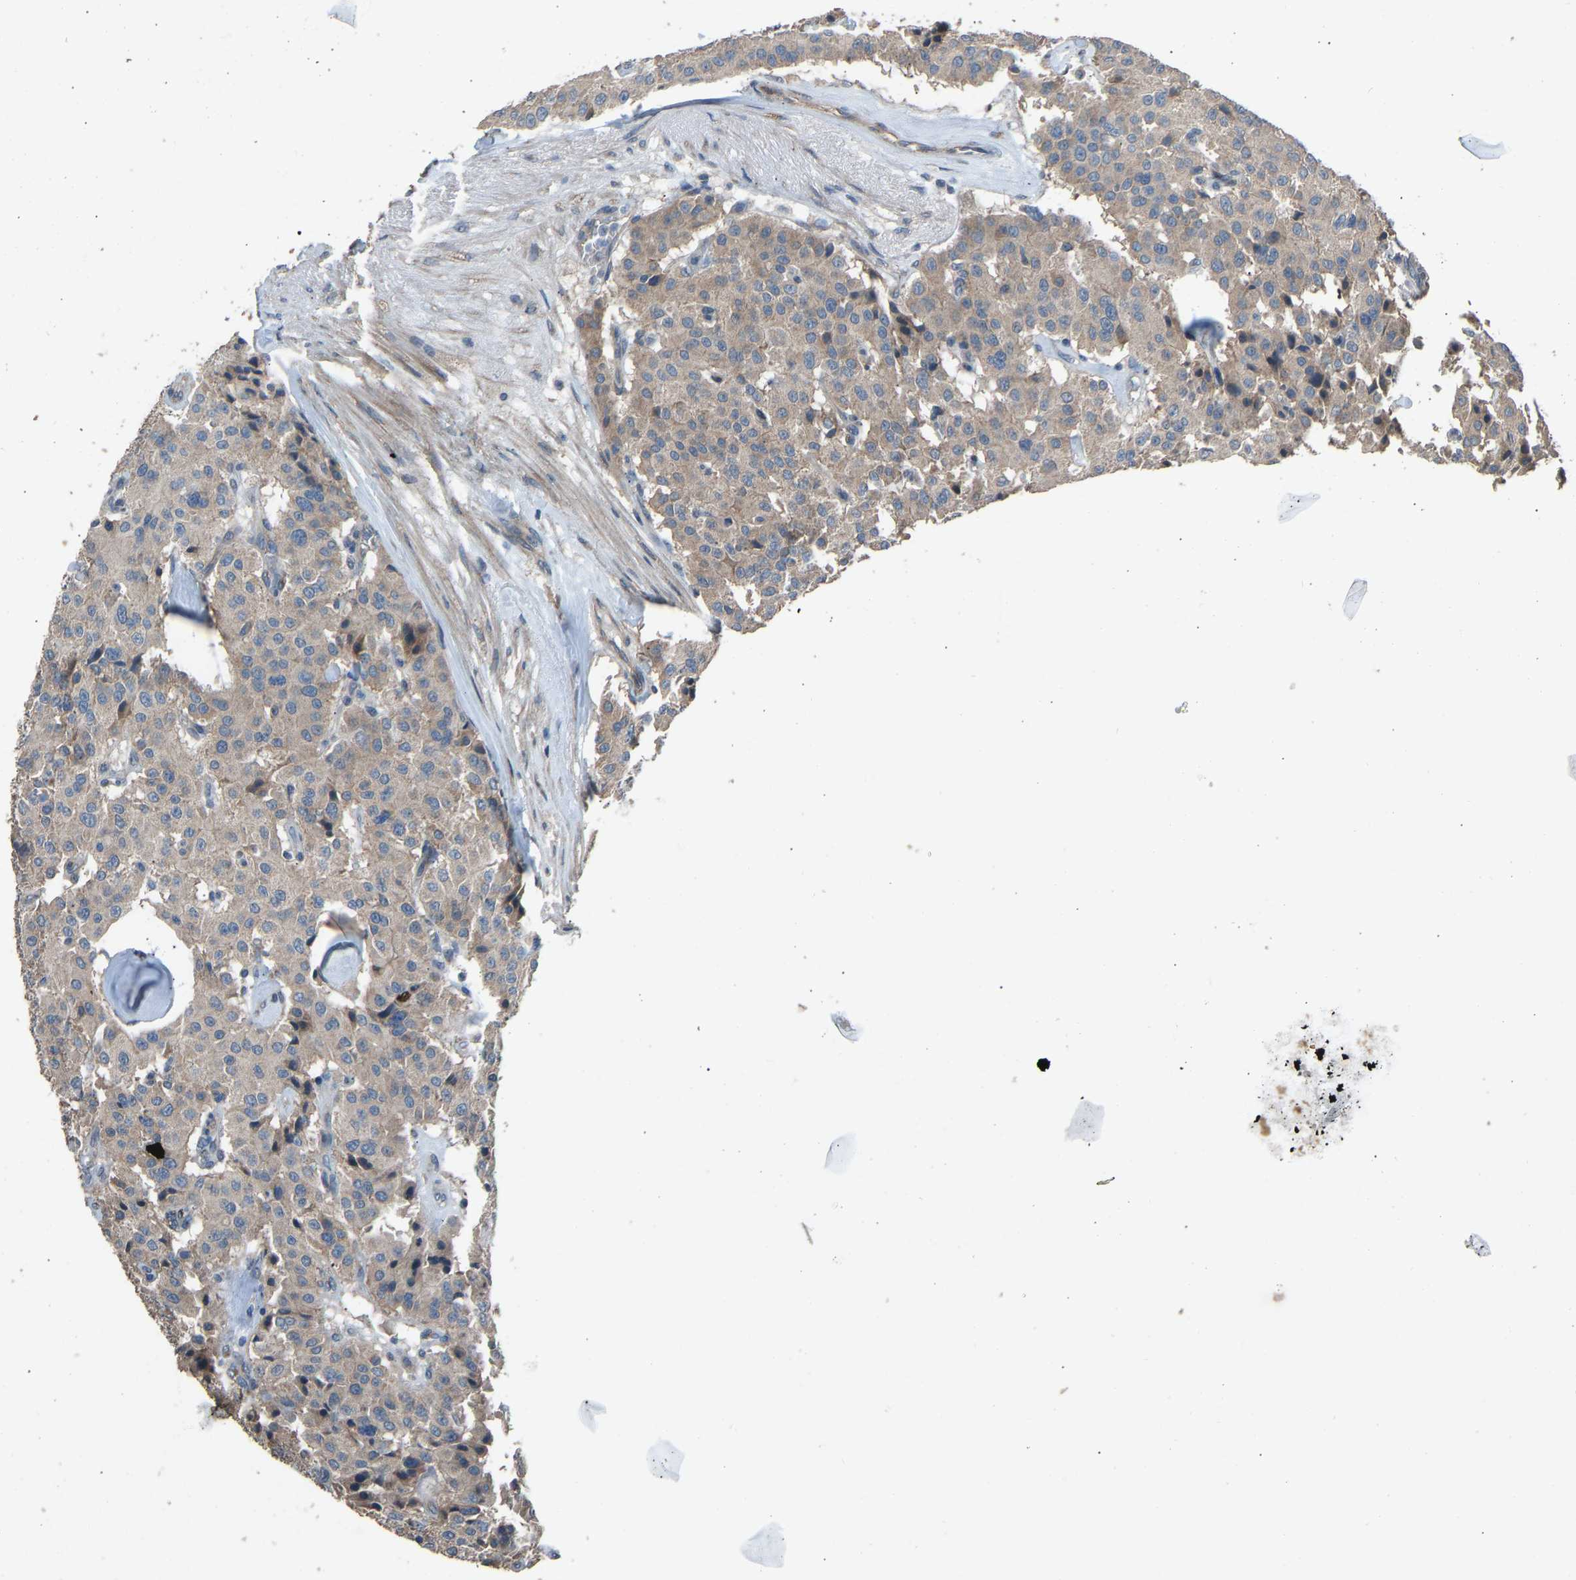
{"staining": {"intensity": "weak", "quantity": ">75%", "location": "cytoplasmic/membranous"}, "tissue": "carcinoid", "cell_type": "Tumor cells", "image_type": "cancer", "snomed": [{"axis": "morphology", "description": "Carcinoid, malignant, NOS"}, {"axis": "topography", "description": "Lung"}], "caption": "Protein positivity by immunohistochemistry displays weak cytoplasmic/membranous expression in approximately >75% of tumor cells in malignant carcinoid.", "gene": "SLC43A1", "patient": {"sex": "male", "age": 30}}